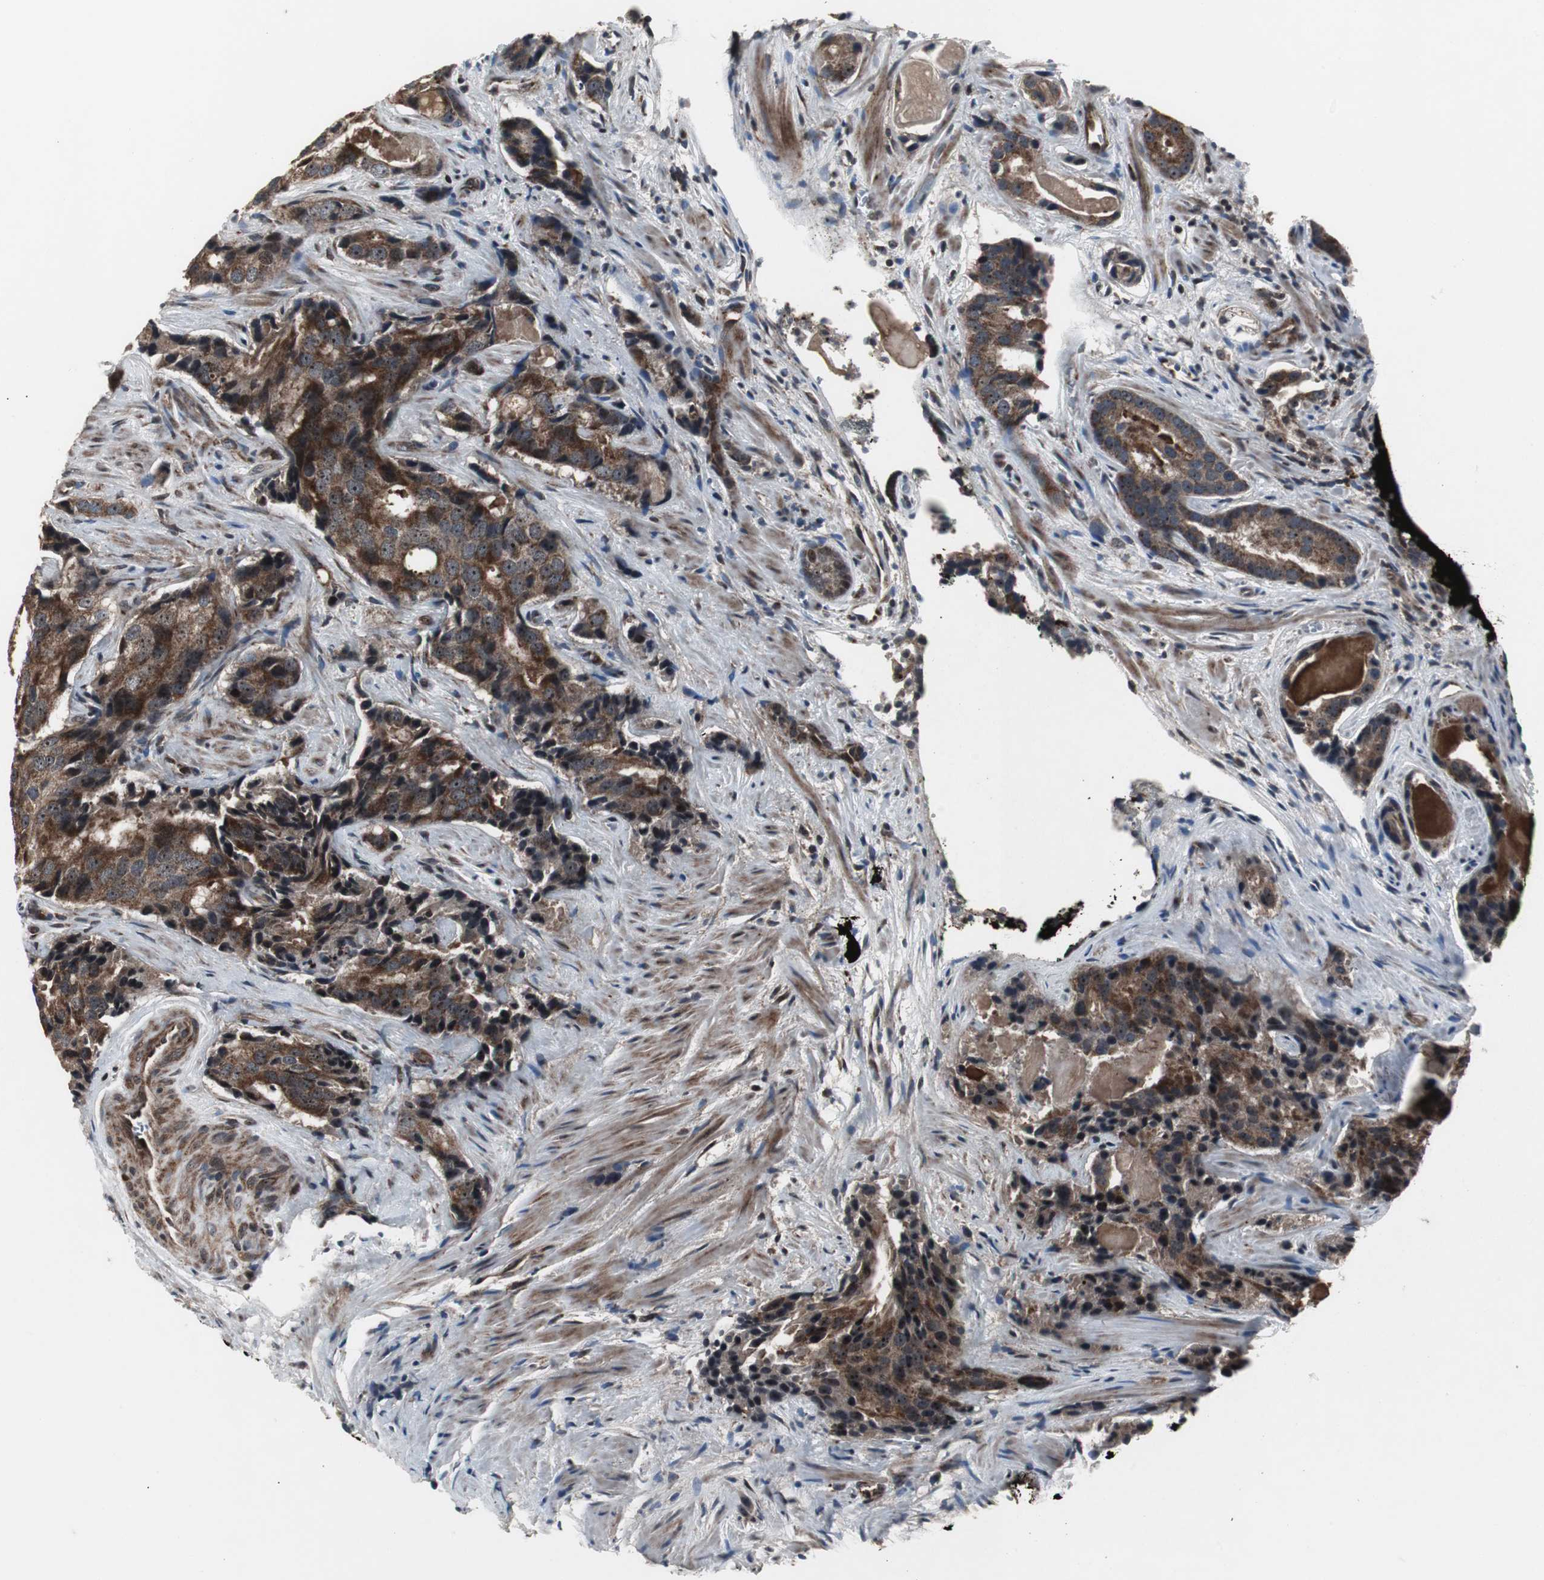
{"staining": {"intensity": "strong", "quantity": ">75%", "location": "cytoplasmic/membranous"}, "tissue": "prostate cancer", "cell_type": "Tumor cells", "image_type": "cancer", "snomed": [{"axis": "morphology", "description": "Adenocarcinoma, Low grade"}, {"axis": "topography", "description": "Prostate"}], "caption": "Human prostate cancer stained for a protein (brown) demonstrates strong cytoplasmic/membranous positive positivity in approximately >75% of tumor cells.", "gene": "MRPL40", "patient": {"sex": "male", "age": 71}}